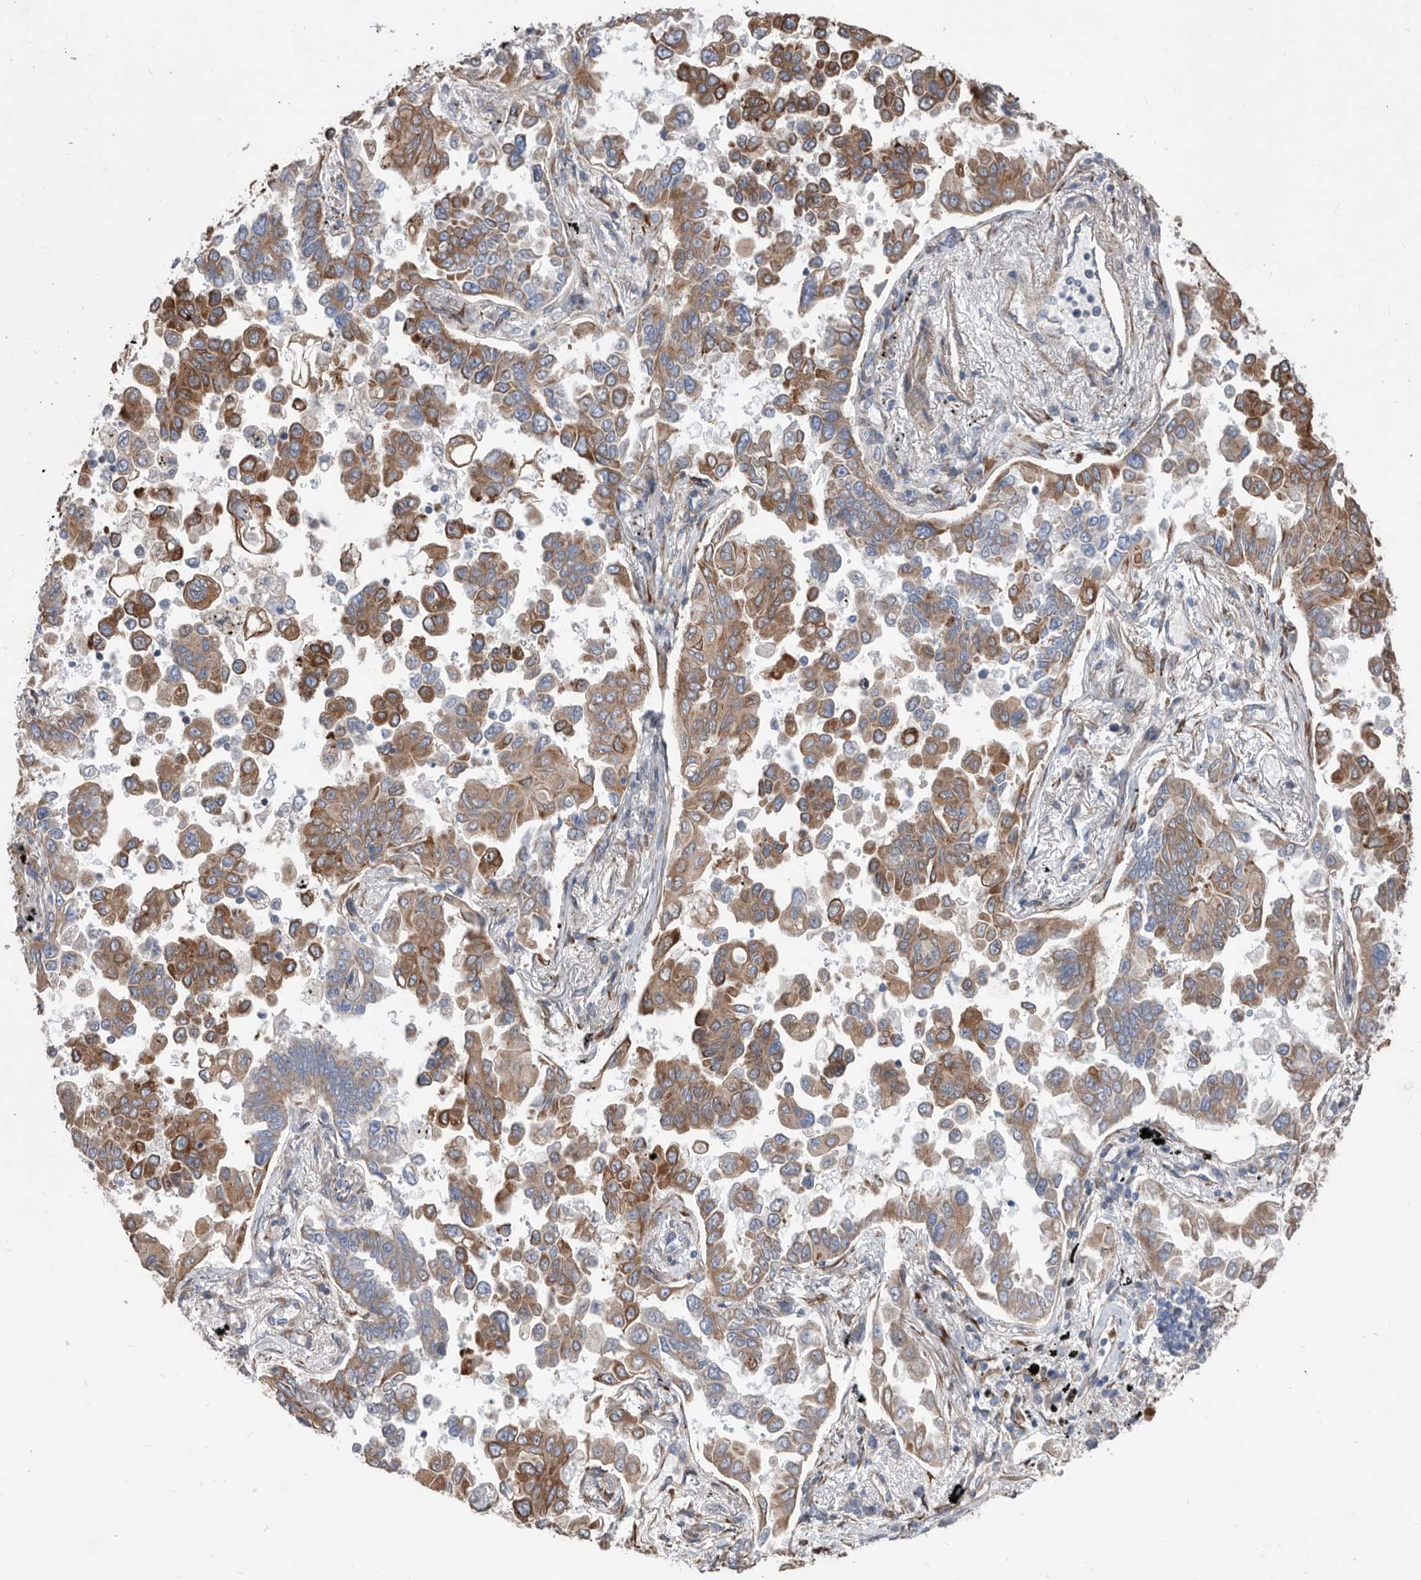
{"staining": {"intensity": "moderate", "quantity": ">75%", "location": "cytoplasmic/membranous"}, "tissue": "lung cancer", "cell_type": "Tumor cells", "image_type": "cancer", "snomed": [{"axis": "morphology", "description": "Adenocarcinoma, NOS"}, {"axis": "topography", "description": "Lung"}], "caption": "Human lung cancer (adenocarcinoma) stained with a protein marker displays moderate staining in tumor cells.", "gene": "ATP13A3", "patient": {"sex": "female", "age": 67}}